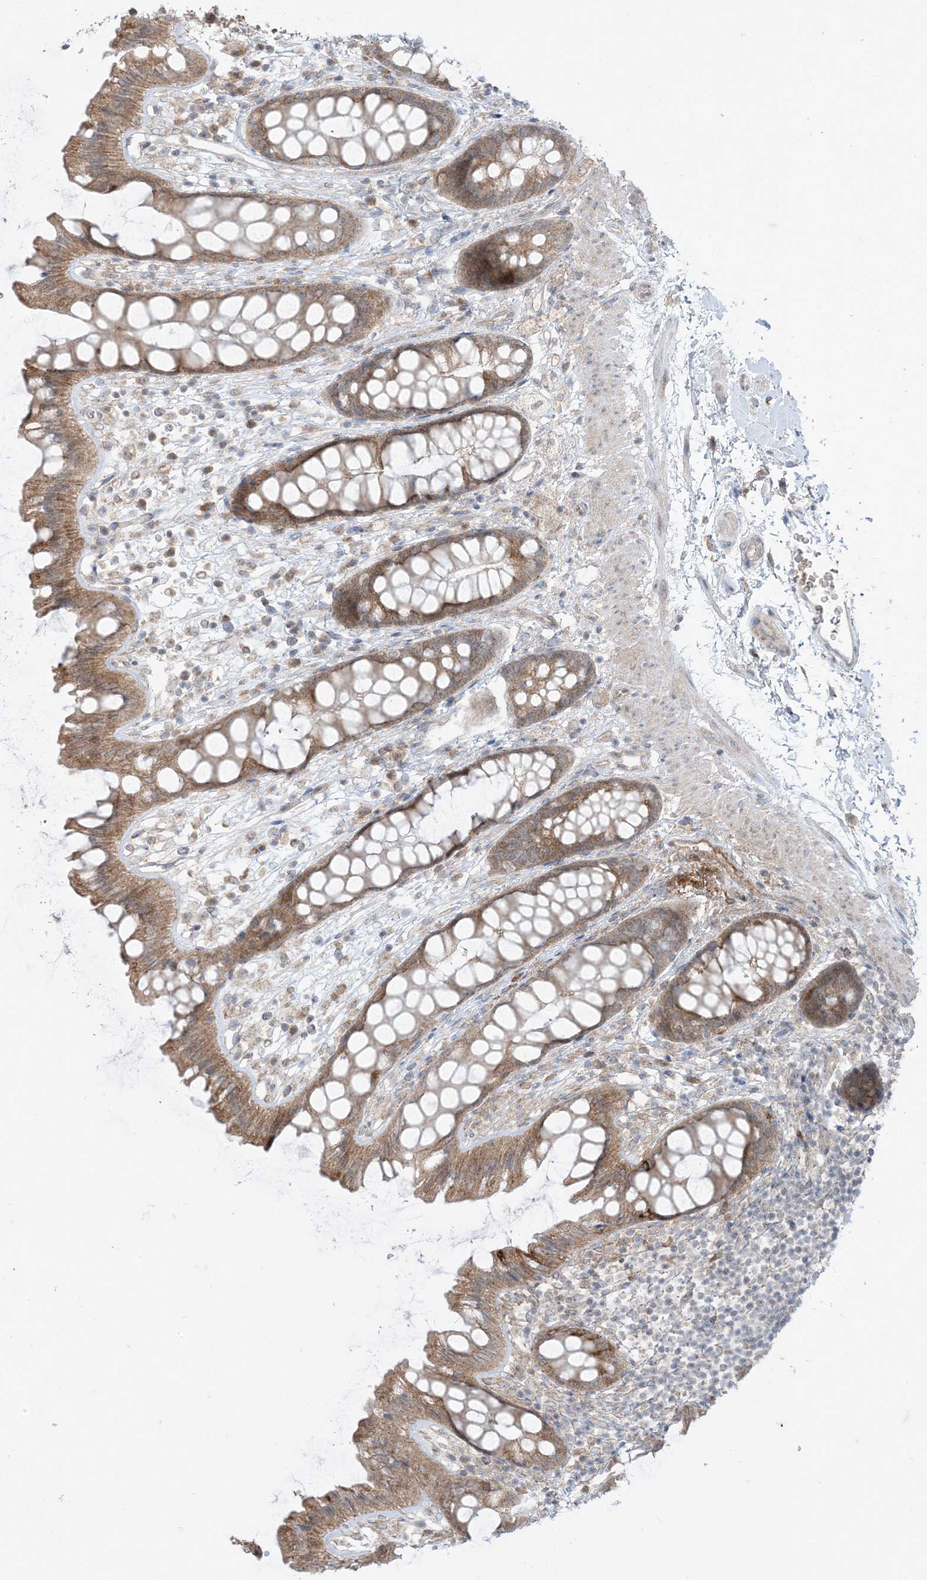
{"staining": {"intensity": "moderate", "quantity": ">75%", "location": "cytoplasmic/membranous"}, "tissue": "rectum", "cell_type": "Glandular cells", "image_type": "normal", "snomed": [{"axis": "morphology", "description": "Normal tissue, NOS"}, {"axis": "topography", "description": "Rectum"}], "caption": "Immunohistochemical staining of benign human rectum displays >75% levels of moderate cytoplasmic/membranous protein staining in approximately >75% of glandular cells.", "gene": "ODC1", "patient": {"sex": "female", "age": 65}}